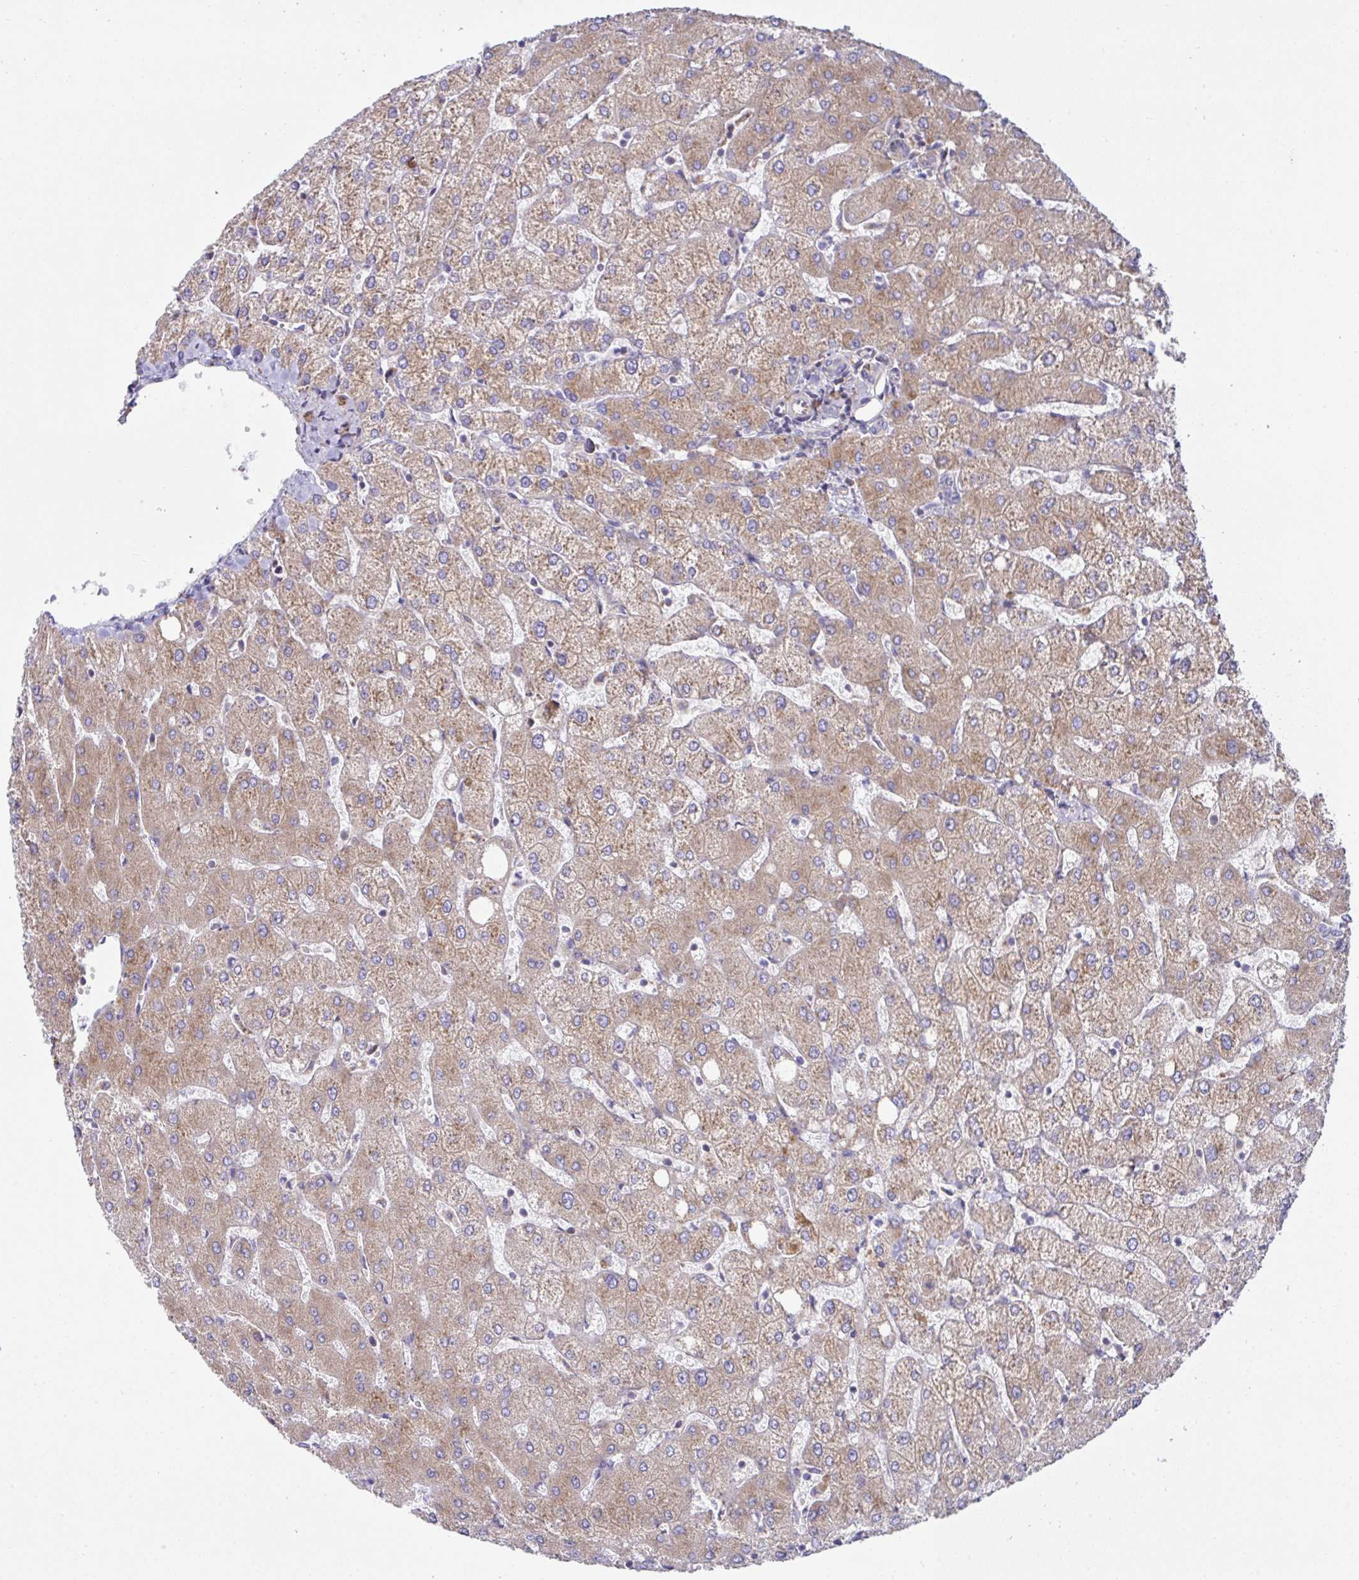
{"staining": {"intensity": "negative", "quantity": "none", "location": "none"}, "tissue": "liver", "cell_type": "Cholangiocytes", "image_type": "normal", "snomed": [{"axis": "morphology", "description": "Normal tissue, NOS"}, {"axis": "topography", "description": "Liver"}], "caption": "Liver was stained to show a protein in brown. There is no significant positivity in cholangiocytes. Nuclei are stained in blue.", "gene": "FAU", "patient": {"sex": "female", "age": 54}}